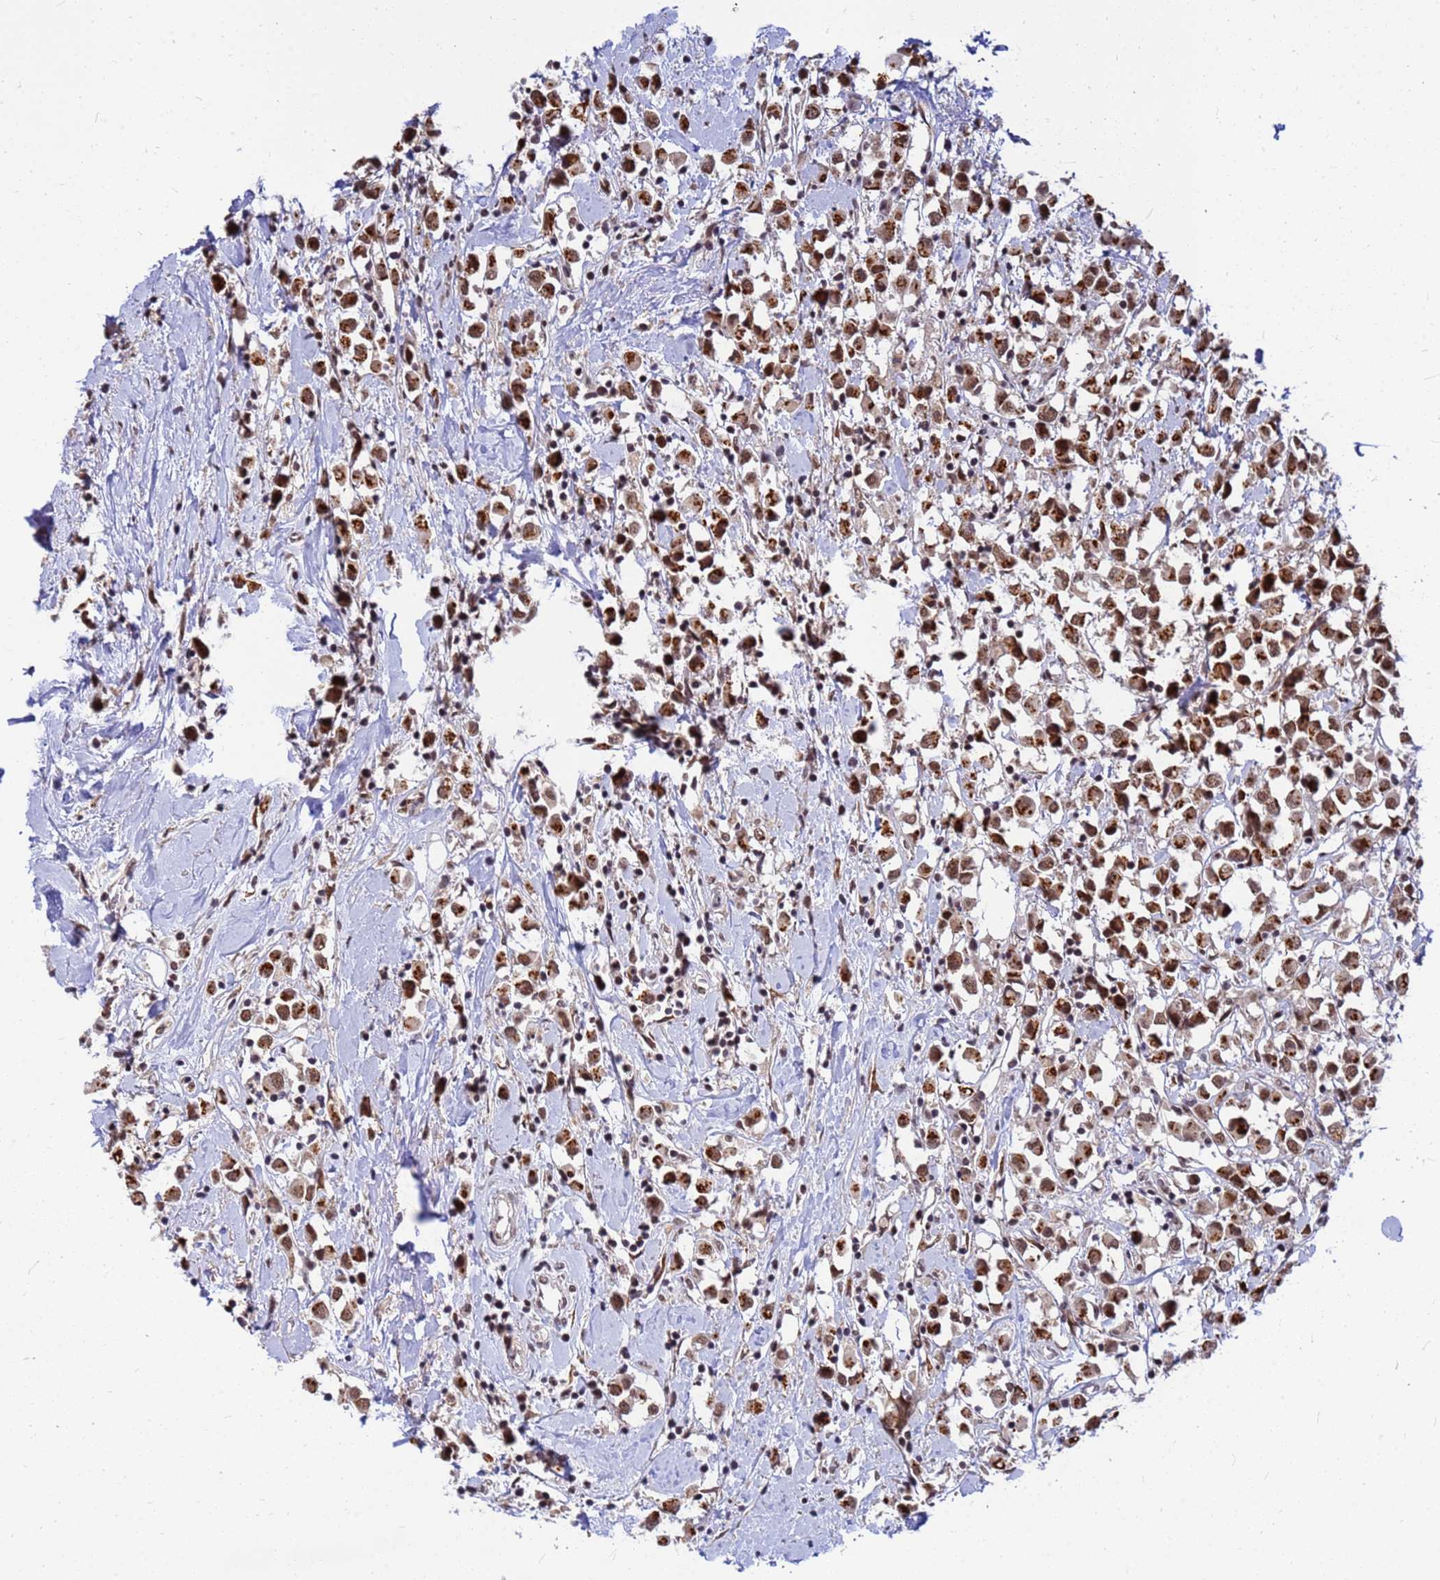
{"staining": {"intensity": "moderate", "quantity": ">75%", "location": "cytoplasmic/membranous,nuclear"}, "tissue": "breast cancer", "cell_type": "Tumor cells", "image_type": "cancer", "snomed": [{"axis": "morphology", "description": "Duct carcinoma"}, {"axis": "topography", "description": "Breast"}], "caption": "DAB (3,3'-diaminobenzidine) immunohistochemical staining of human breast invasive ductal carcinoma exhibits moderate cytoplasmic/membranous and nuclear protein positivity in approximately >75% of tumor cells.", "gene": "NCBP2", "patient": {"sex": "female", "age": 61}}